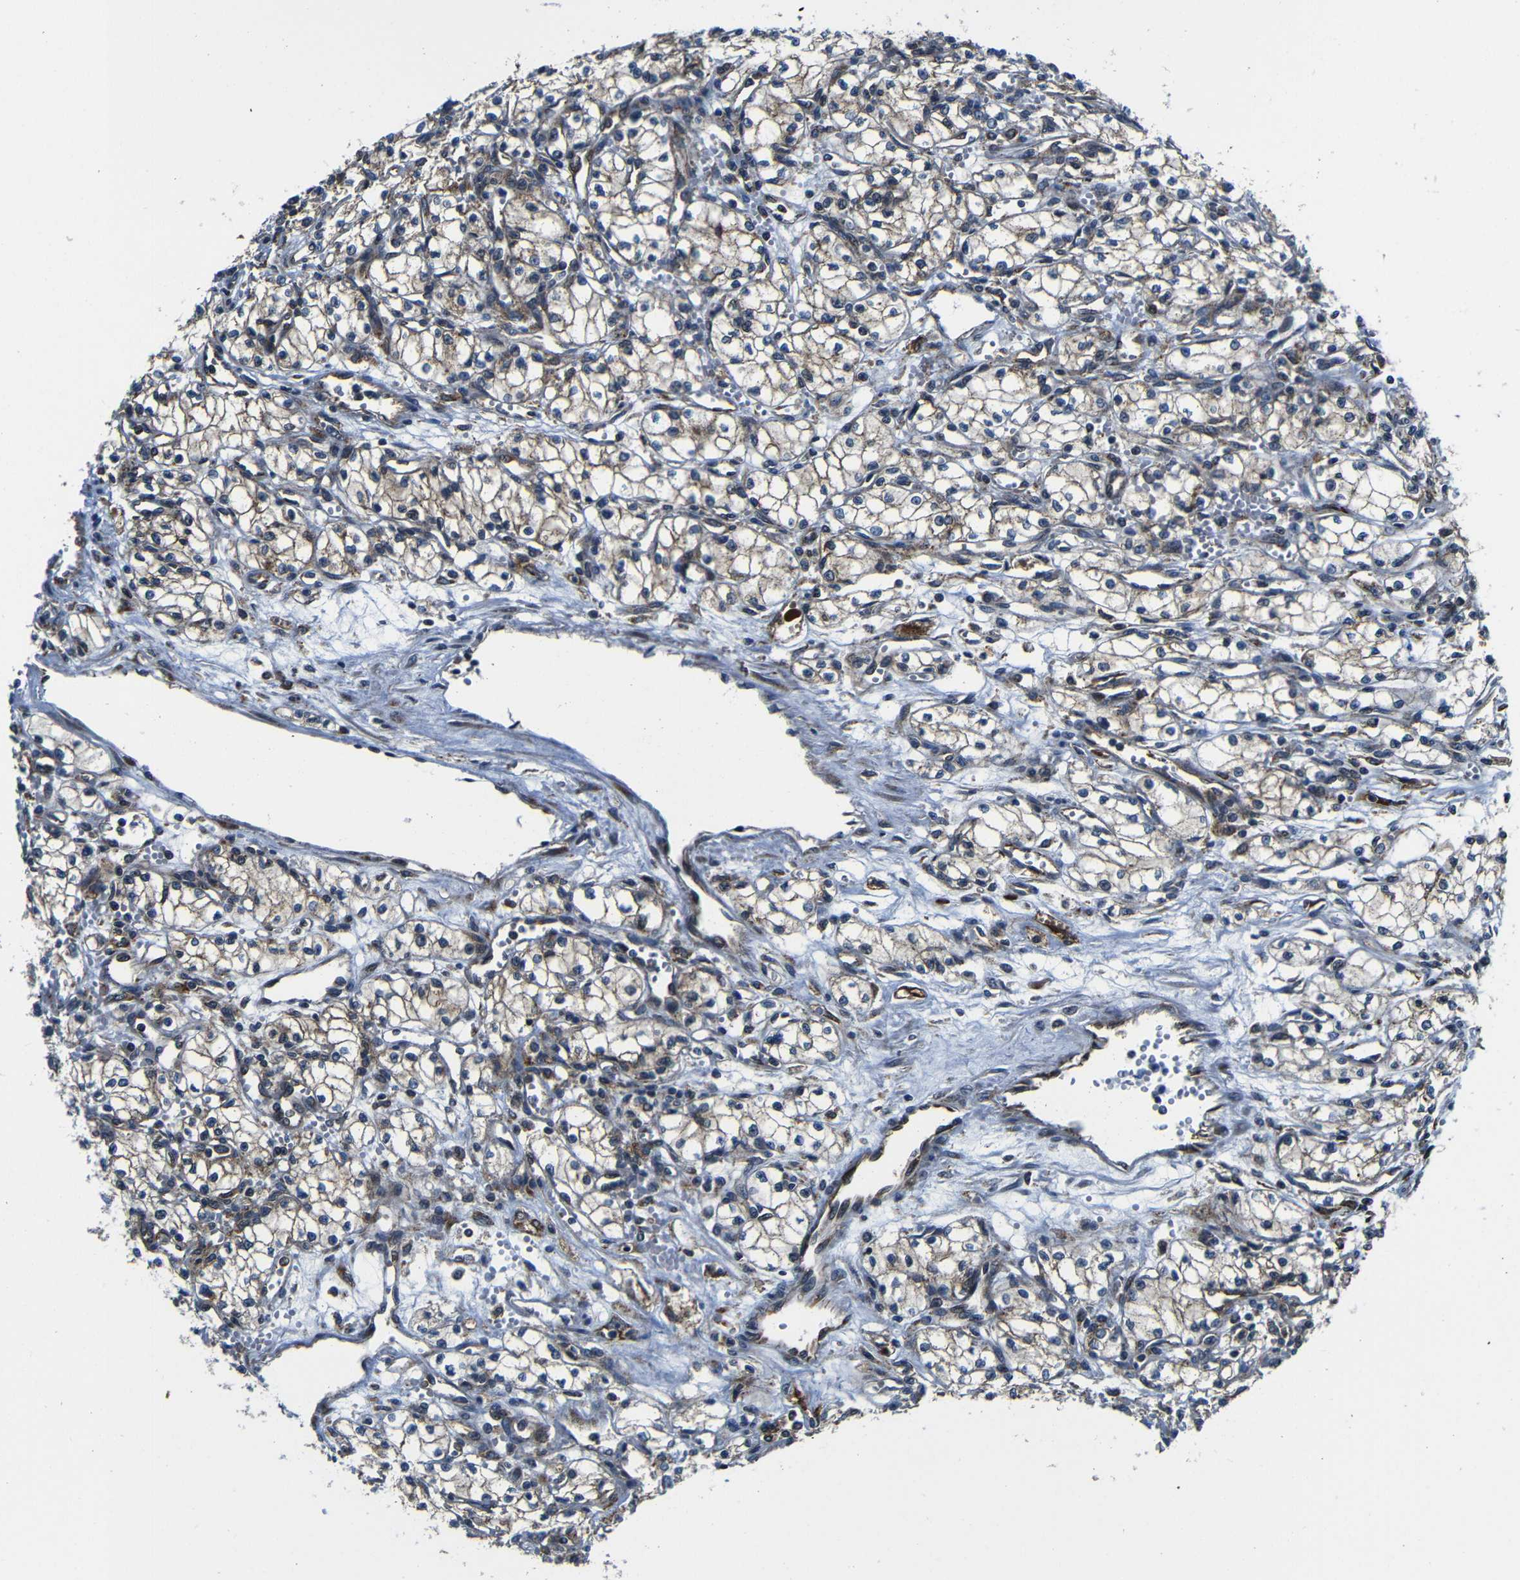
{"staining": {"intensity": "weak", "quantity": ">75%", "location": "cytoplasmic/membranous"}, "tissue": "renal cancer", "cell_type": "Tumor cells", "image_type": "cancer", "snomed": [{"axis": "morphology", "description": "Normal tissue, NOS"}, {"axis": "morphology", "description": "Adenocarcinoma, NOS"}, {"axis": "topography", "description": "Kidney"}], "caption": "High-power microscopy captured an immunohistochemistry histopathology image of renal cancer (adenocarcinoma), revealing weak cytoplasmic/membranous expression in about >75% of tumor cells.", "gene": "ABCE1", "patient": {"sex": "male", "age": 59}}